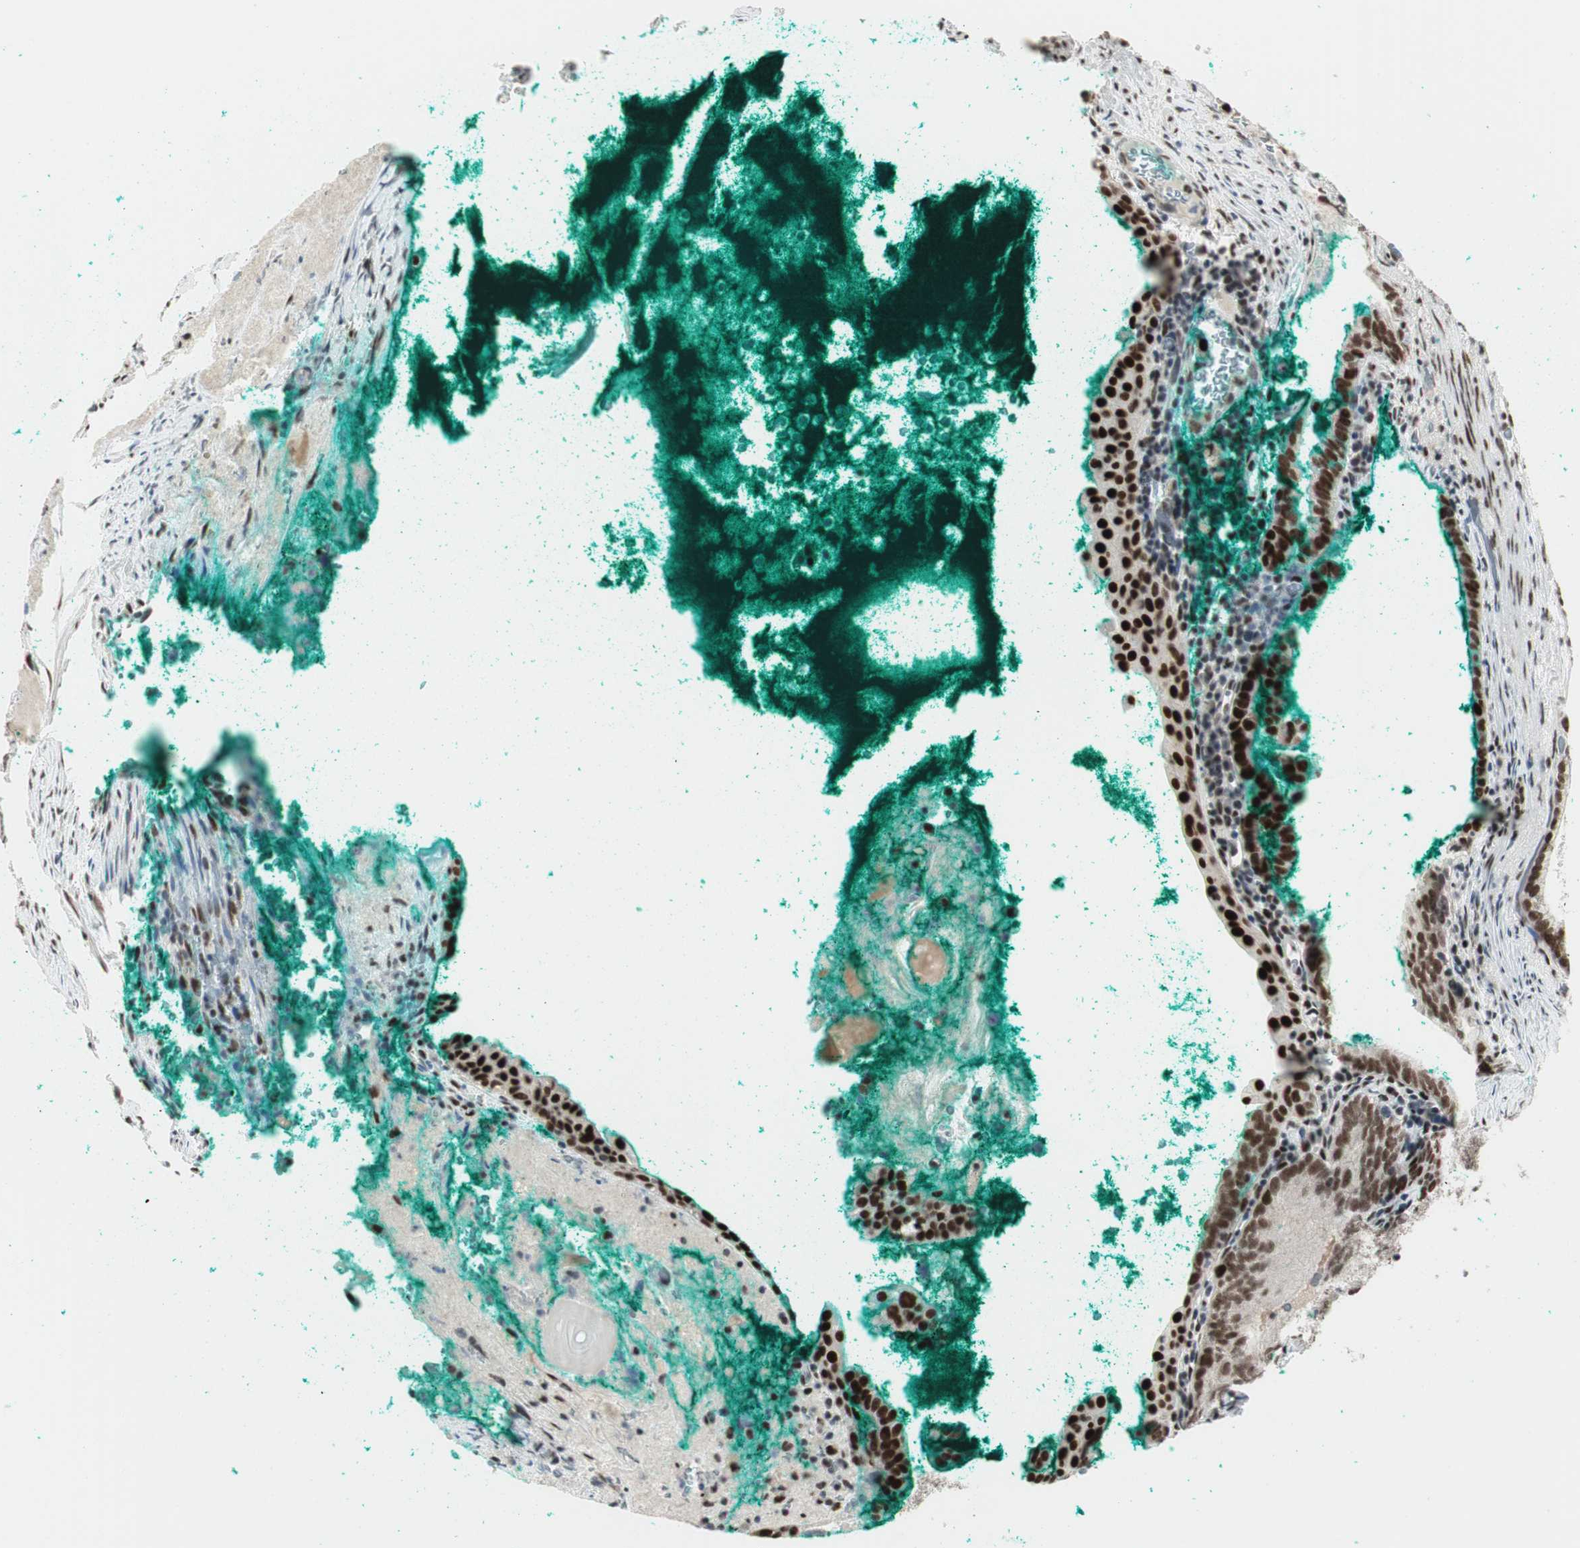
{"staining": {"intensity": "strong", "quantity": ">75%", "location": "nuclear"}, "tissue": "prostate cancer", "cell_type": "Tumor cells", "image_type": "cancer", "snomed": [{"axis": "morphology", "description": "Adenocarcinoma, High grade"}, {"axis": "topography", "description": "Prostate"}], "caption": "Immunohistochemistry staining of adenocarcinoma (high-grade) (prostate), which reveals high levels of strong nuclear staining in approximately >75% of tumor cells indicating strong nuclear protein staining. The staining was performed using DAB (brown) for protein detection and nuclei were counterstained in hematoxylin (blue).", "gene": "HEXIM1", "patient": {"sex": "male", "age": 66}}